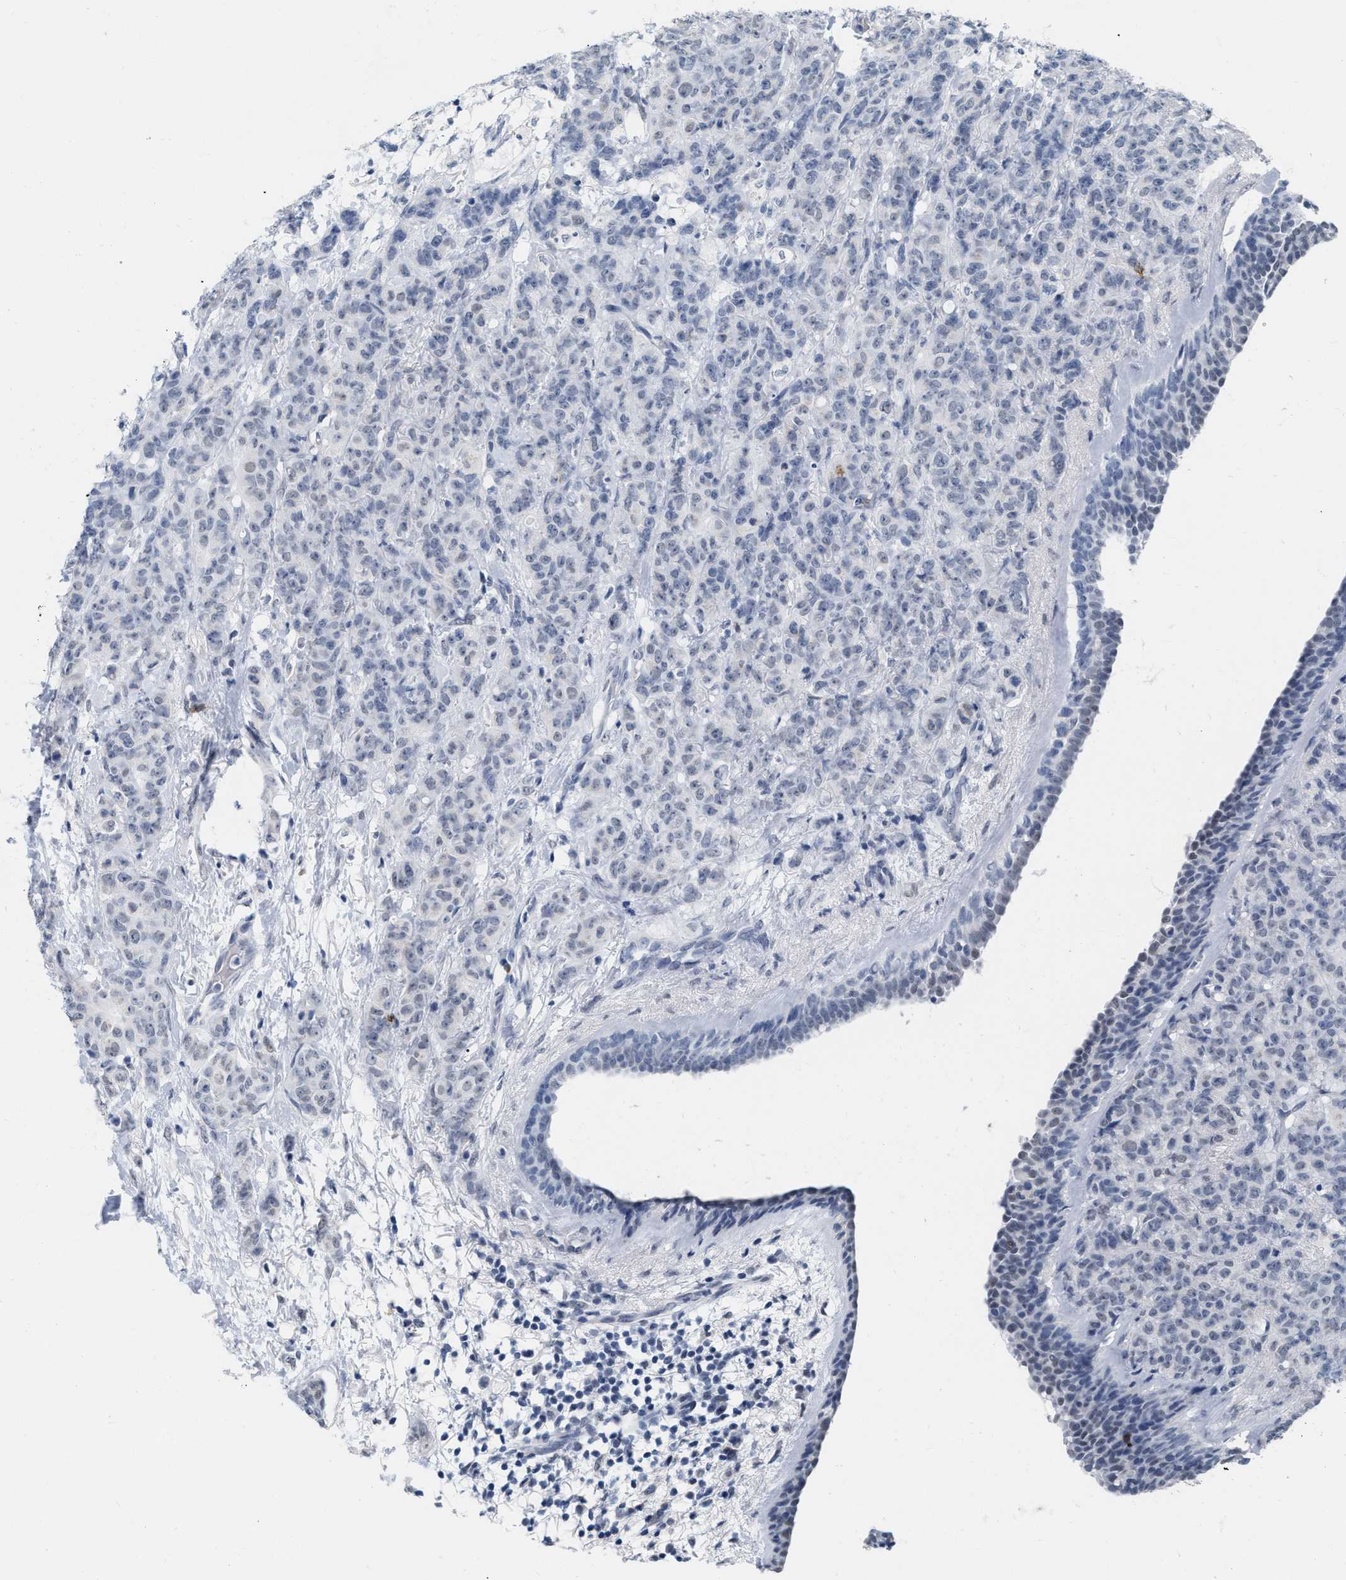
{"staining": {"intensity": "negative", "quantity": "none", "location": "none"}, "tissue": "breast cancer", "cell_type": "Tumor cells", "image_type": "cancer", "snomed": [{"axis": "morphology", "description": "Normal tissue, NOS"}, {"axis": "morphology", "description": "Duct carcinoma"}, {"axis": "topography", "description": "Breast"}], "caption": "Protein analysis of infiltrating ductal carcinoma (breast) demonstrates no significant staining in tumor cells. Nuclei are stained in blue.", "gene": "XIRP1", "patient": {"sex": "female", "age": 40}}